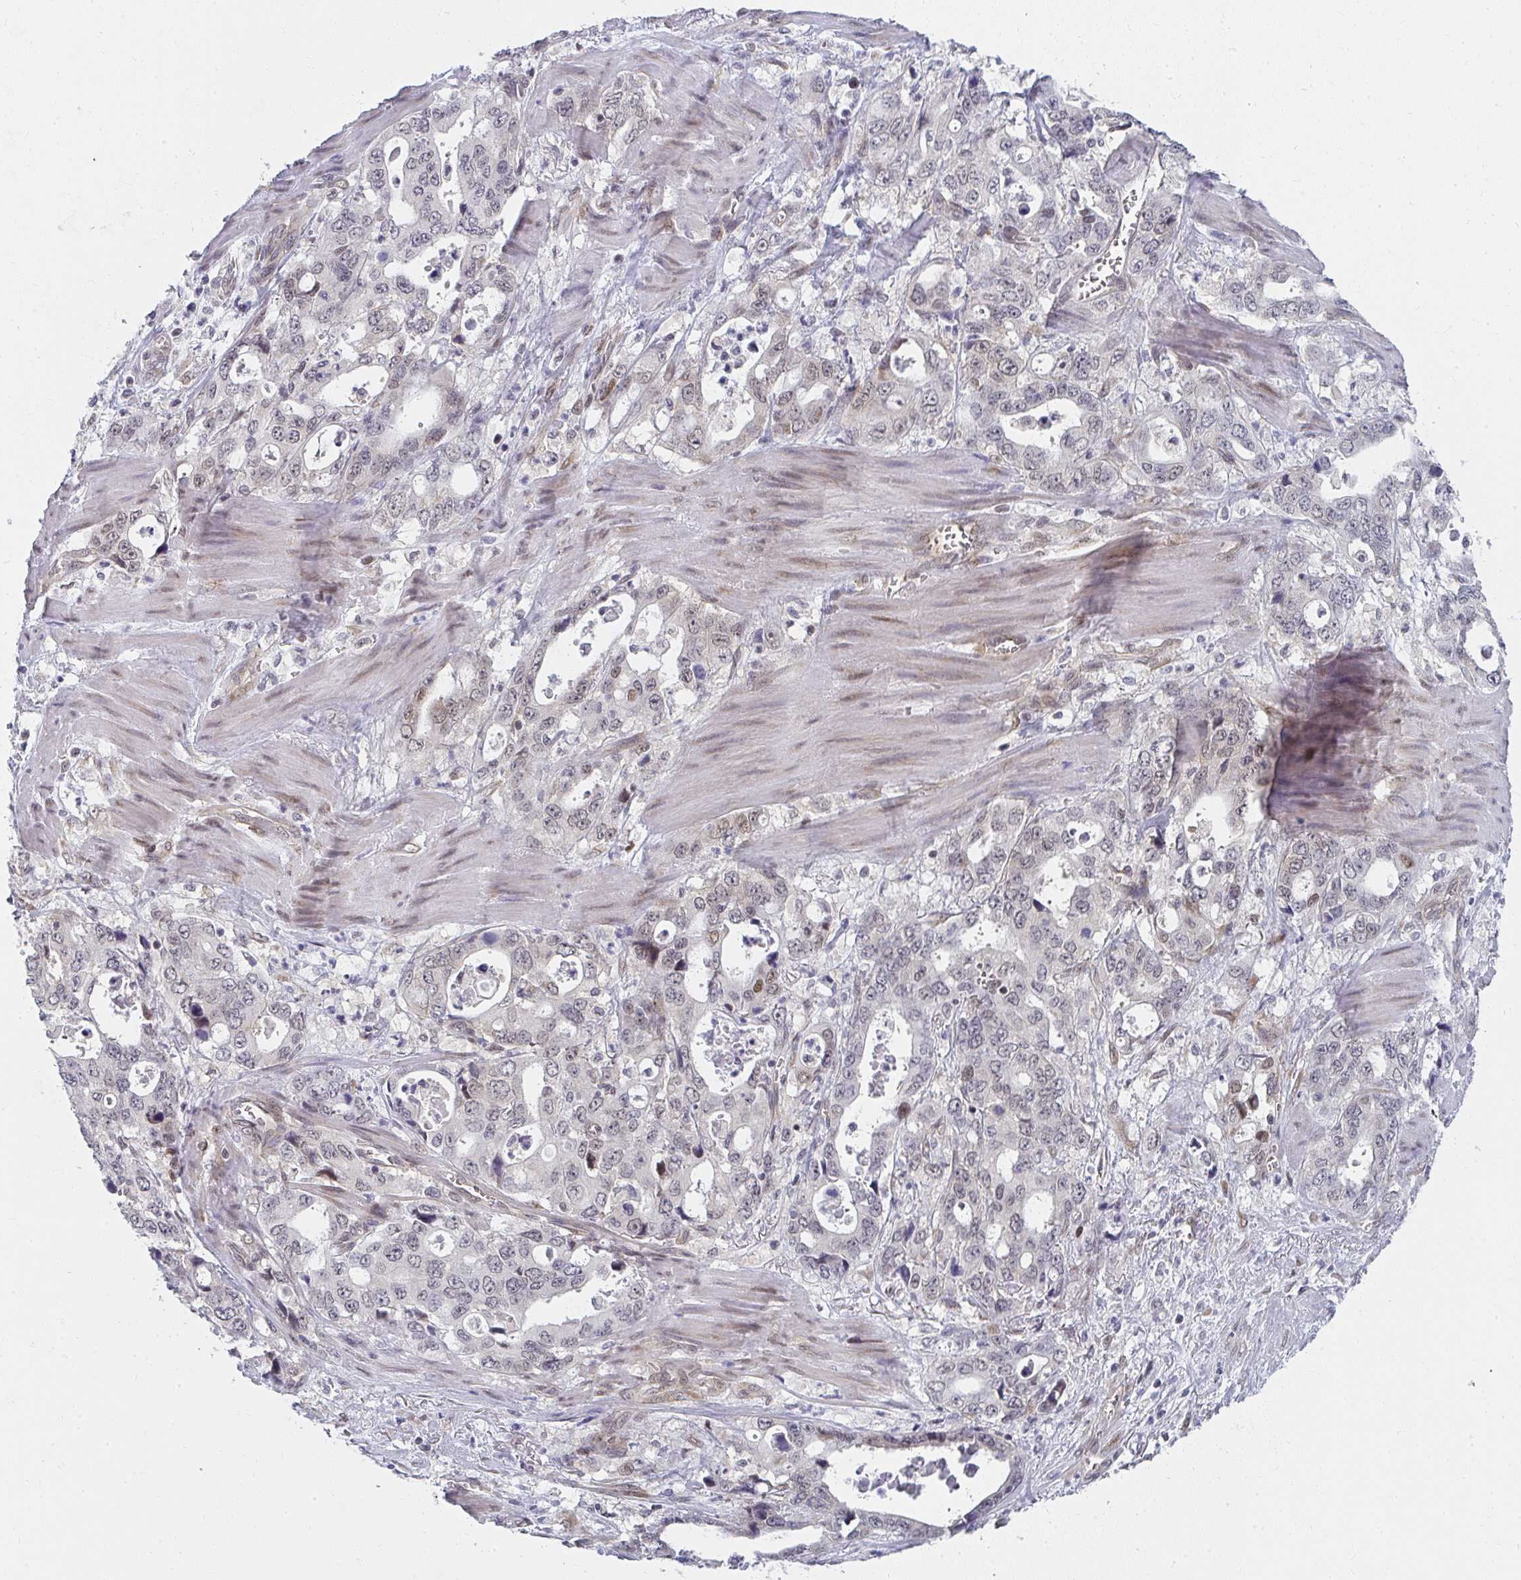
{"staining": {"intensity": "weak", "quantity": "<25%", "location": "nuclear"}, "tissue": "stomach cancer", "cell_type": "Tumor cells", "image_type": "cancer", "snomed": [{"axis": "morphology", "description": "Adenocarcinoma, NOS"}, {"axis": "topography", "description": "Stomach, upper"}], "caption": "This is an immunohistochemistry (IHC) photomicrograph of human stomach cancer. There is no positivity in tumor cells.", "gene": "SYNCRIP", "patient": {"sex": "male", "age": 74}}